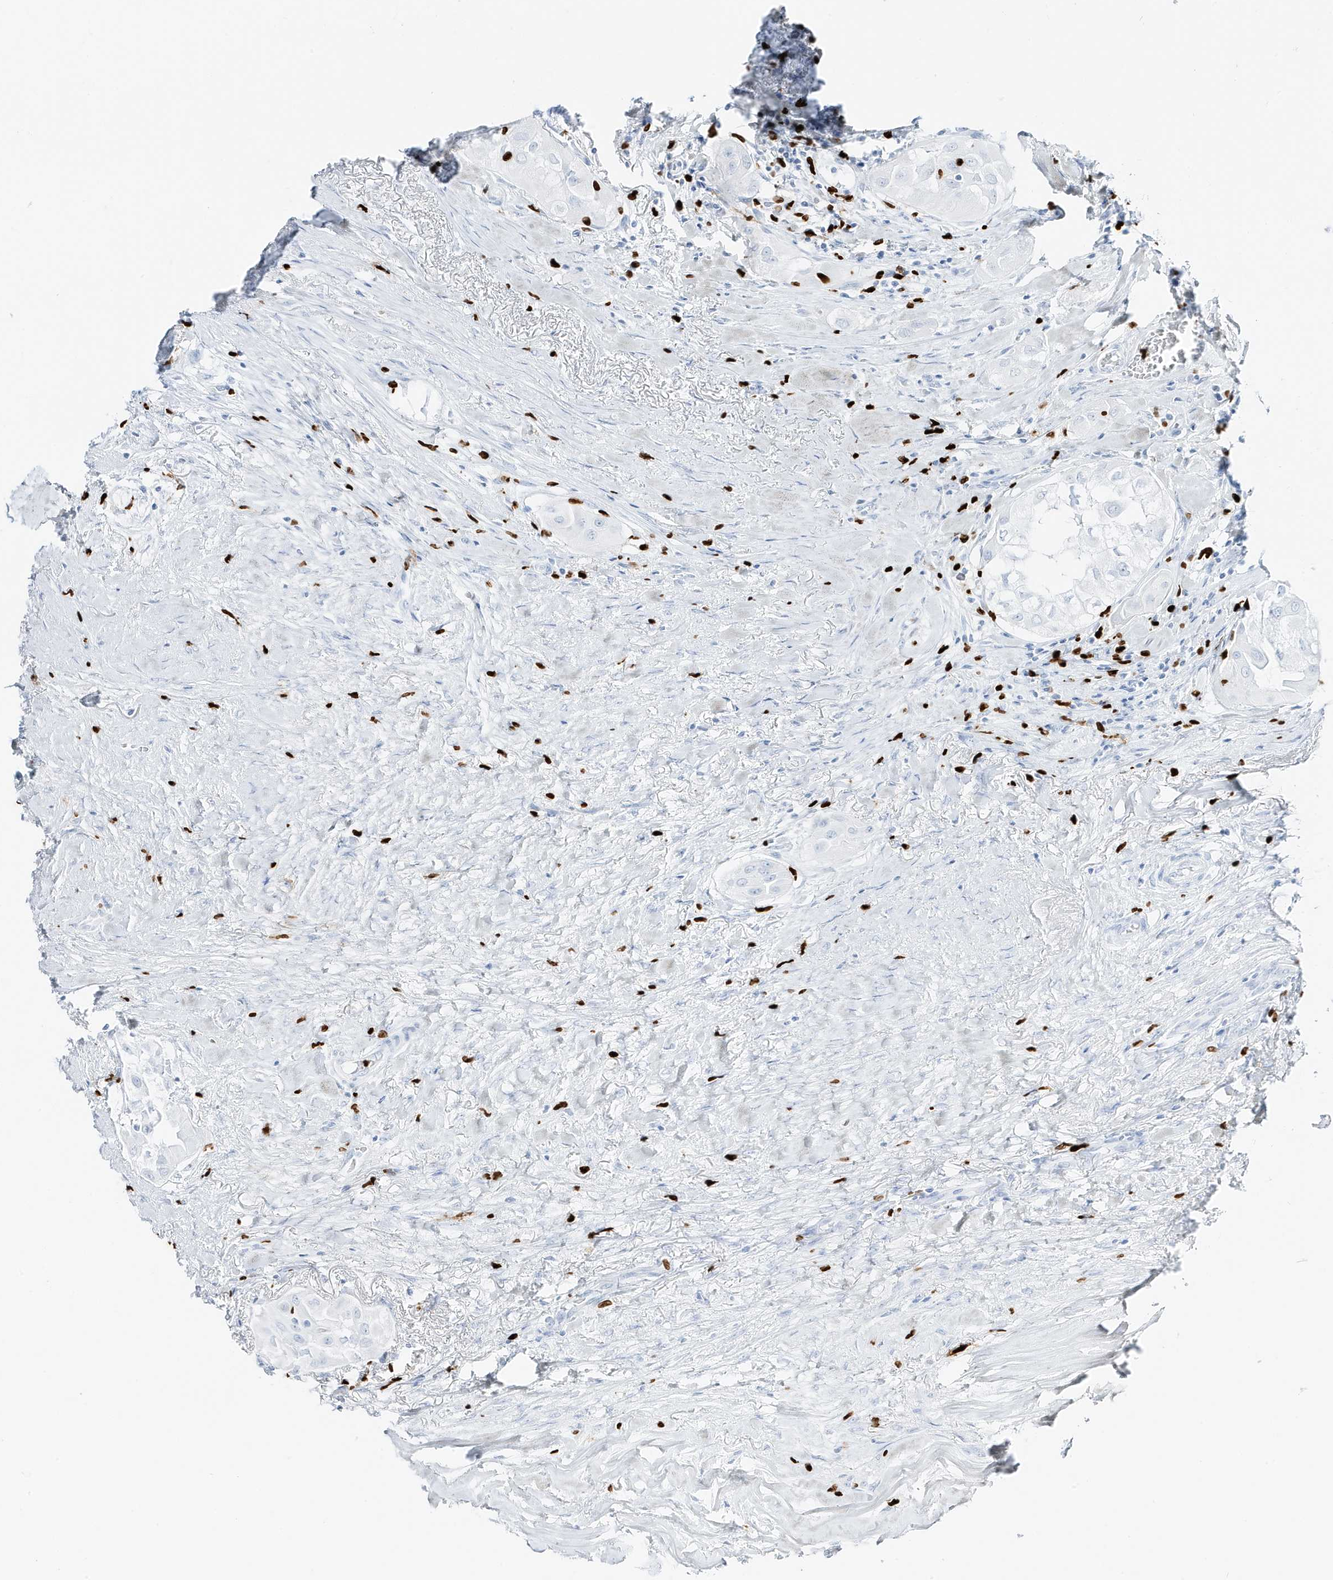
{"staining": {"intensity": "negative", "quantity": "none", "location": "none"}, "tissue": "thyroid cancer", "cell_type": "Tumor cells", "image_type": "cancer", "snomed": [{"axis": "morphology", "description": "Papillary adenocarcinoma, NOS"}, {"axis": "topography", "description": "Thyroid gland"}], "caption": "Immunohistochemistry (IHC) photomicrograph of neoplastic tissue: human thyroid cancer (papillary adenocarcinoma) stained with DAB demonstrates no significant protein staining in tumor cells.", "gene": "MNDA", "patient": {"sex": "female", "age": 59}}